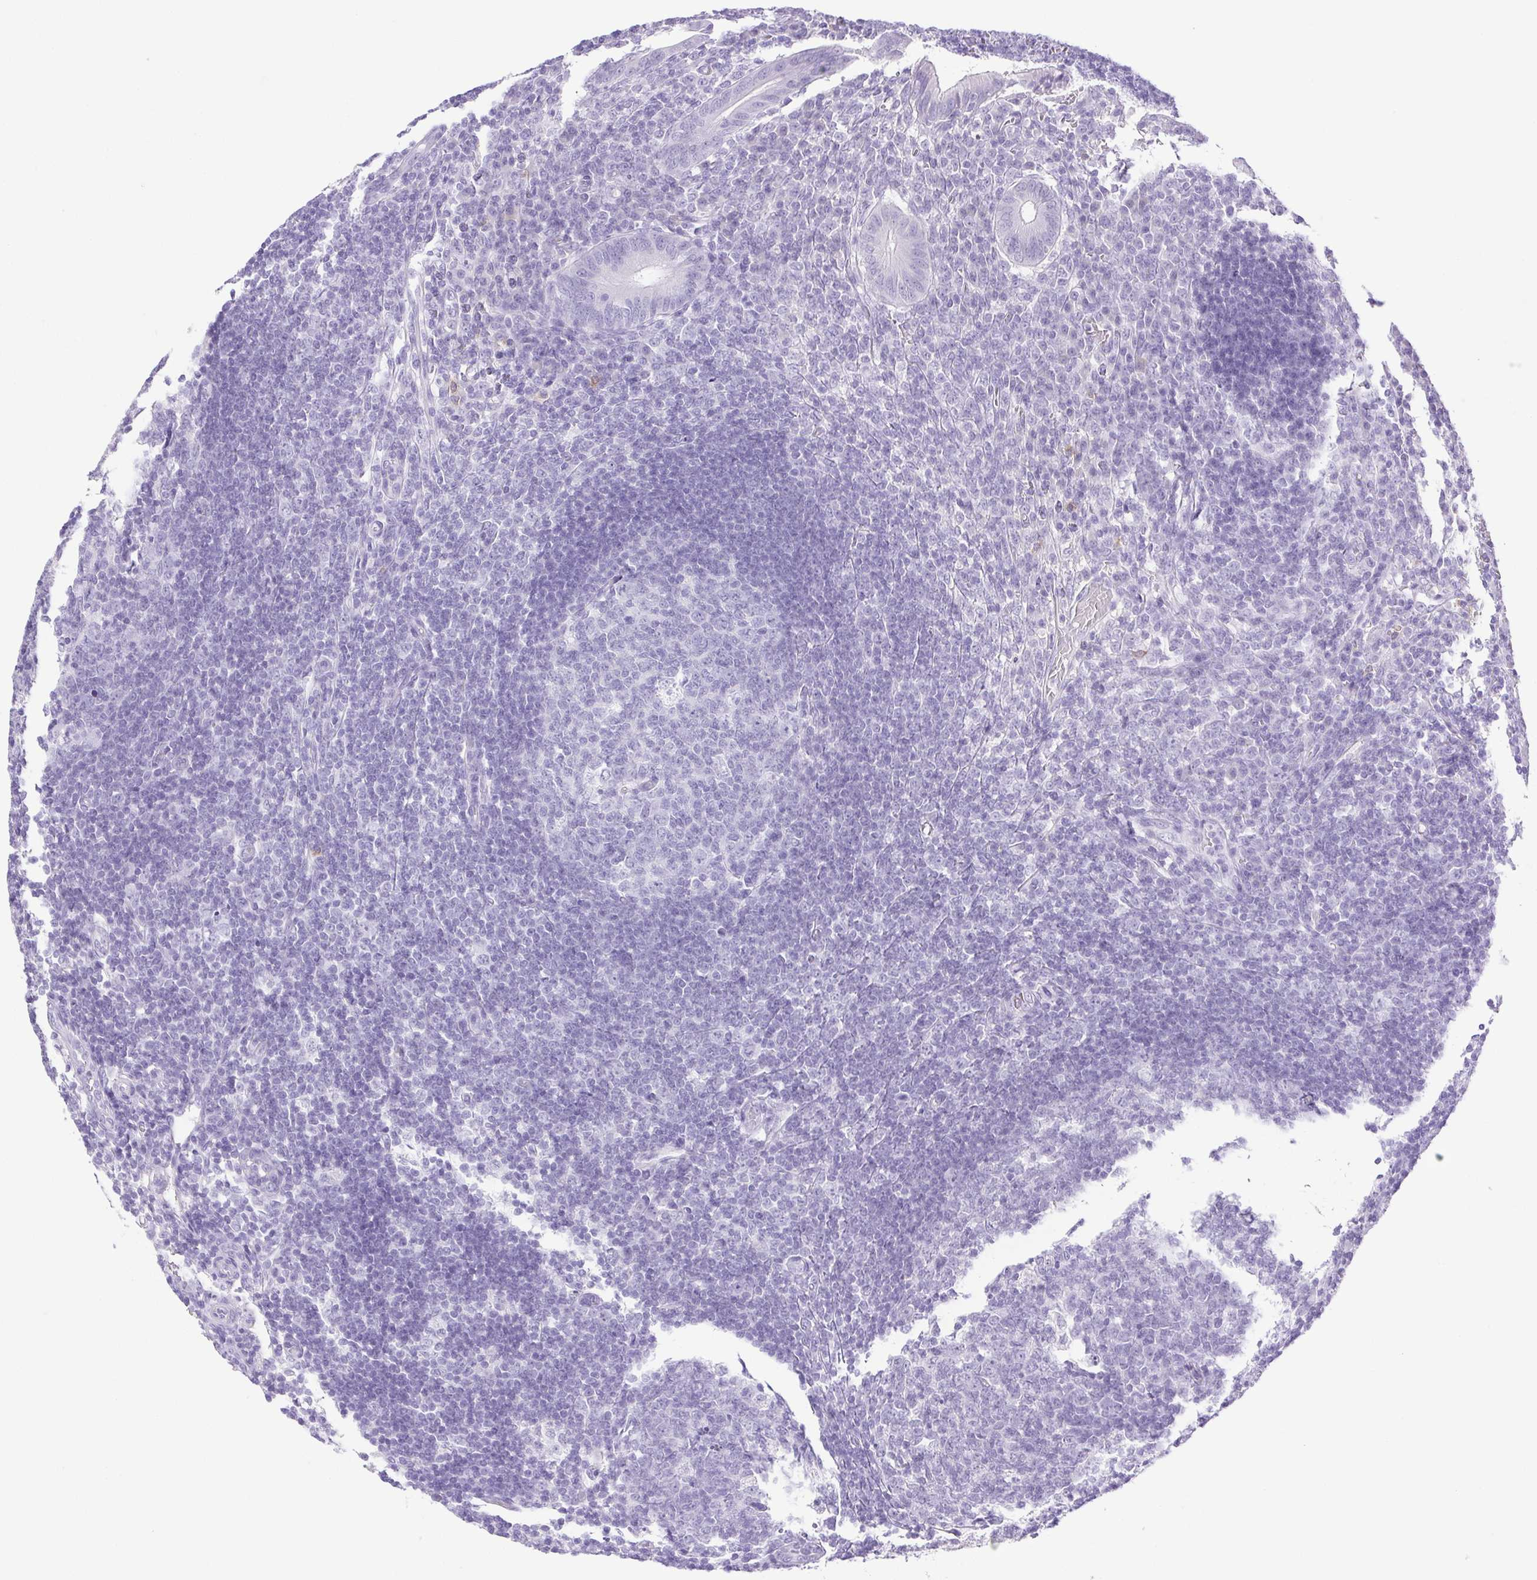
{"staining": {"intensity": "negative", "quantity": "none", "location": "none"}, "tissue": "appendix", "cell_type": "Glandular cells", "image_type": "normal", "snomed": [{"axis": "morphology", "description": "Normal tissue, NOS"}, {"axis": "topography", "description": "Appendix"}], "caption": "High power microscopy micrograph of an immunohistochemistry image of normal appendix, revealing no significant expression in glandular cells. (Immunohistochemistry, brightfield microscopy, high magnification).", "gene": "PAPPA2", "patient": {"sex": "male", "age": 18}}